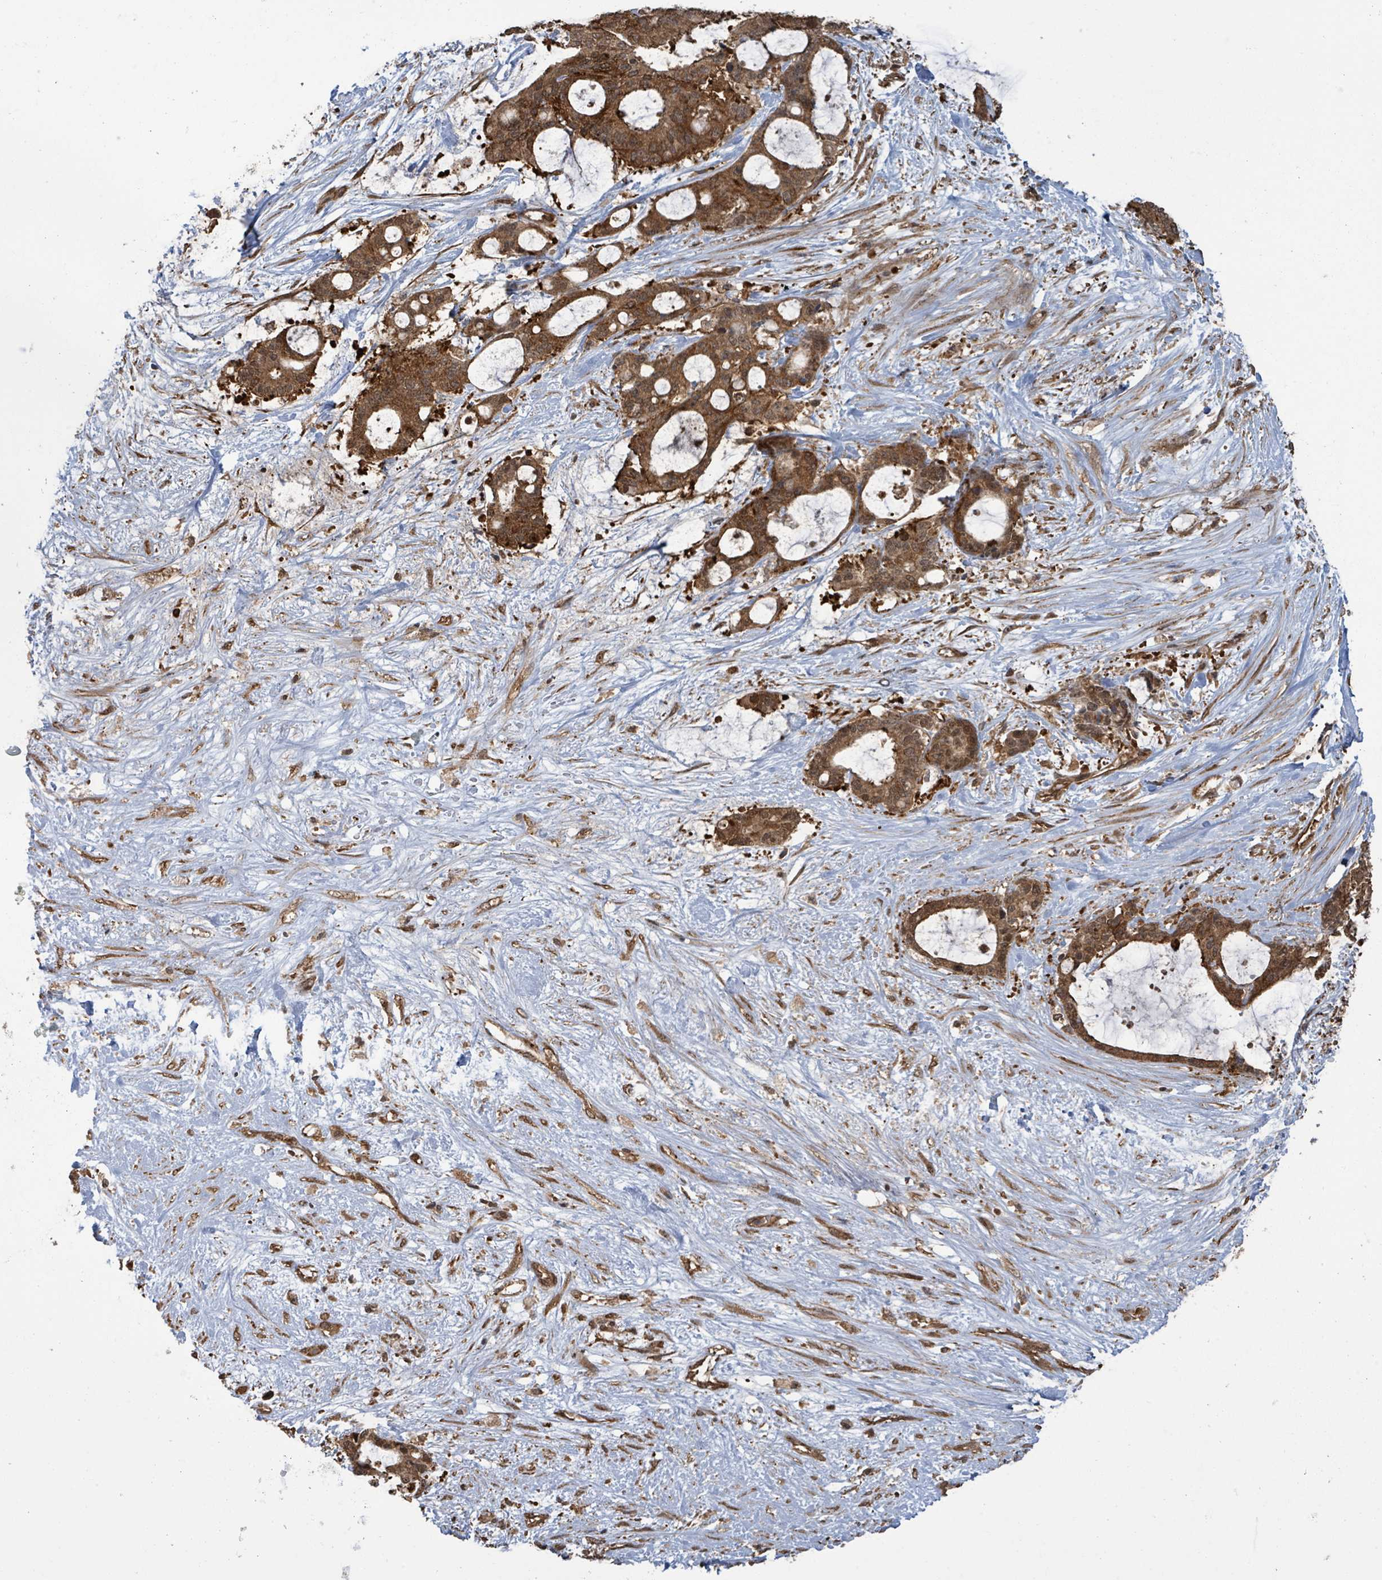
{"staining": {"intensity": "strong", "quantity": ">75%", "location": "cytoplasmic/membranous,nuclear"}, "tissue": "liver cancer", "cell_type": "Tumor cells", "image_type": "cancer", "snomed": [{"axis": "morphology", "description": "Normal tissue, NOS"}, {"axis": "morphology", "description": "Cholangiocarcinoma"}, {"axis": "topography", "description": "Liver"}, {"axis": "topography", "description": "Peripheral nerve tissue"}], "caption": "High-magnification brightfield microscopy of liver cancer stained with DAB (3,3'-diaminobenzidine) (brown) and counterstained with hematoxylin (blue). tumor cells exhibit strong cytoplasmic/membranous and nuclear staining is identified in approximately>75% of cells. The staining was performed using DAB to visualize the protein expression in brown, while the nuclei were stained in blue with hematoxylin (Magnification: 20x).", "gene": "KLC1", "patient": {"sex": "female", "age": 73}}